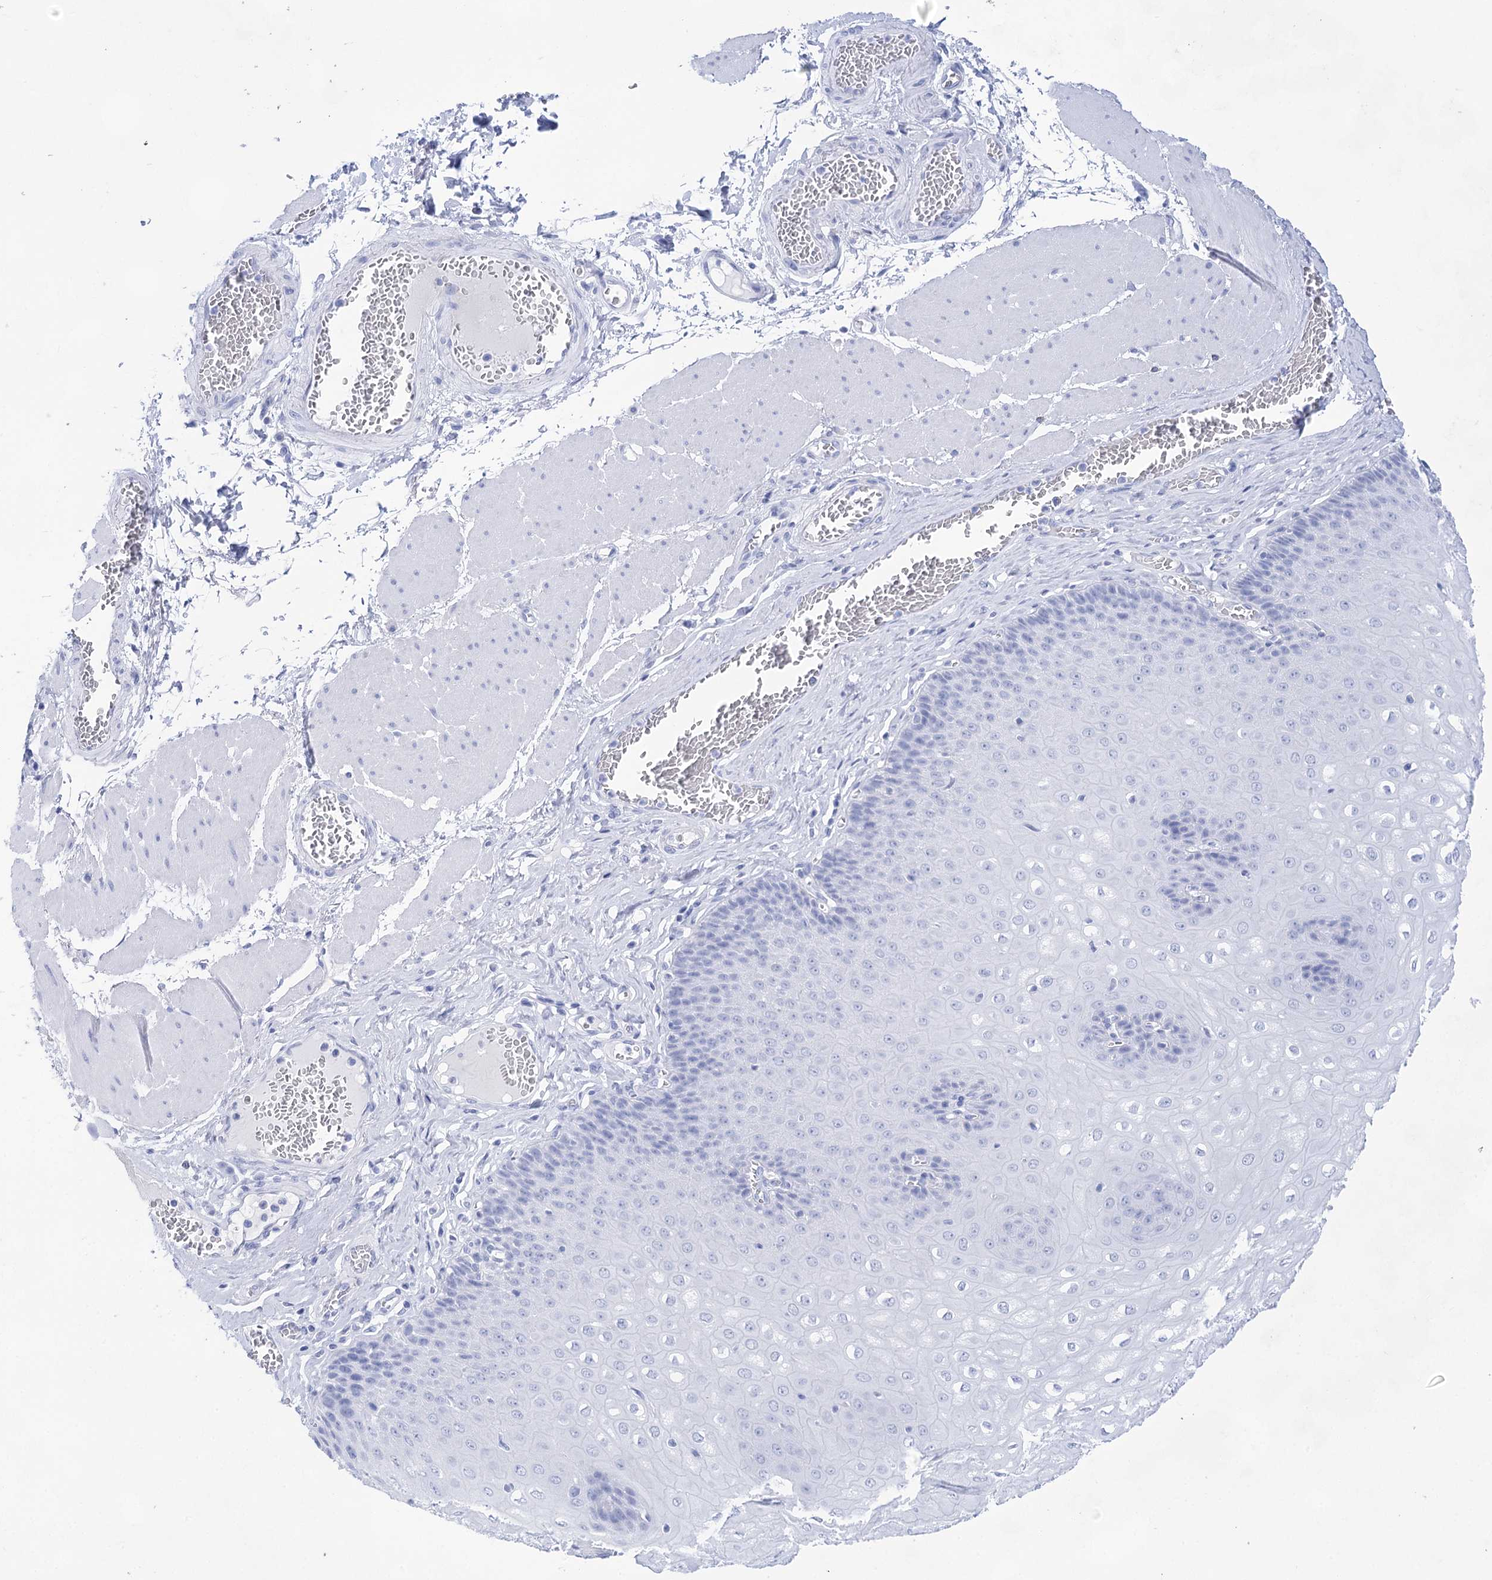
{"staining": {"intensity": "negative", "quantity": "none", "location": "none"}, "tissue": "esophagus", "cell_type": "Squamous epithelial cells", "image_type": "normal", "snomed": [{"axis": "morphology", "description": "Normal tissue, NOS"}, {"axis": "topography", "description": "Esophagus"}], "caption": "The immunohistochemistry (IHC) histopathology image has no significant positivity in squamous epithelial cells of esophagus. Brightfield microscopy of IHC stained with DAB (3,3'-diaminobenzidine) (brown) and hematoxylin (blue), captured at high magnification.", "gene": "LALBA", "patient": {"sex": "male", "age": 60}}